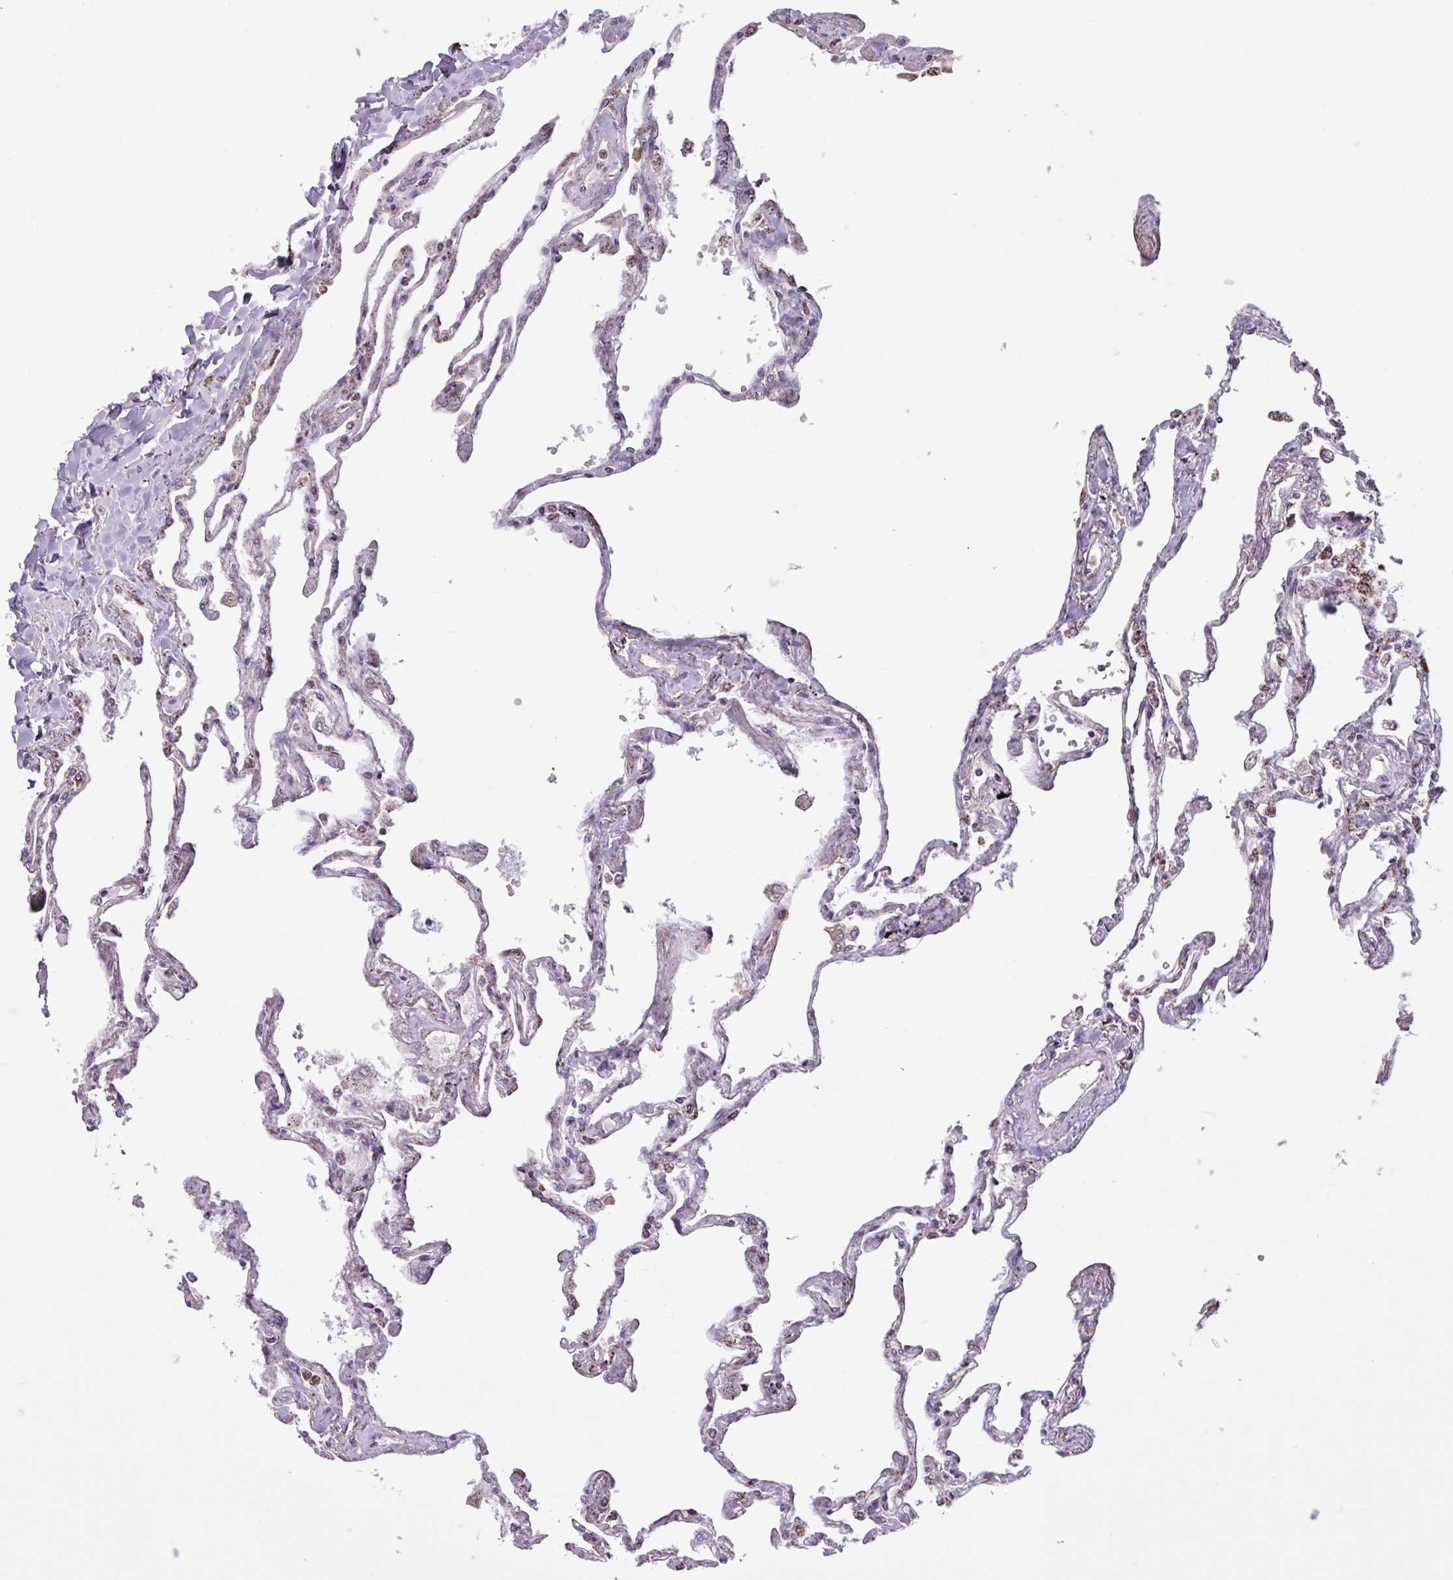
{"staining": {"intensity": "negative", "quantity": "none", "location": "none"}, "tissue": "lung", "cell_type": "Alveolar cells", "image_type": "normal", "snomed": [{"axis": "morphology", "description": "Normal tissue, NOS"}, {"axis": "topography", "description": "Lung"}], "caption": "DAB immunohistochemical staining of normal human lung displays no significant expression in alveolar cells. (Brightfield microscopy of DAB immunohistochemistry (IHC) at high magnification).", "gene": "ALG8", "patient": {"sex": "female", "age": 67}}